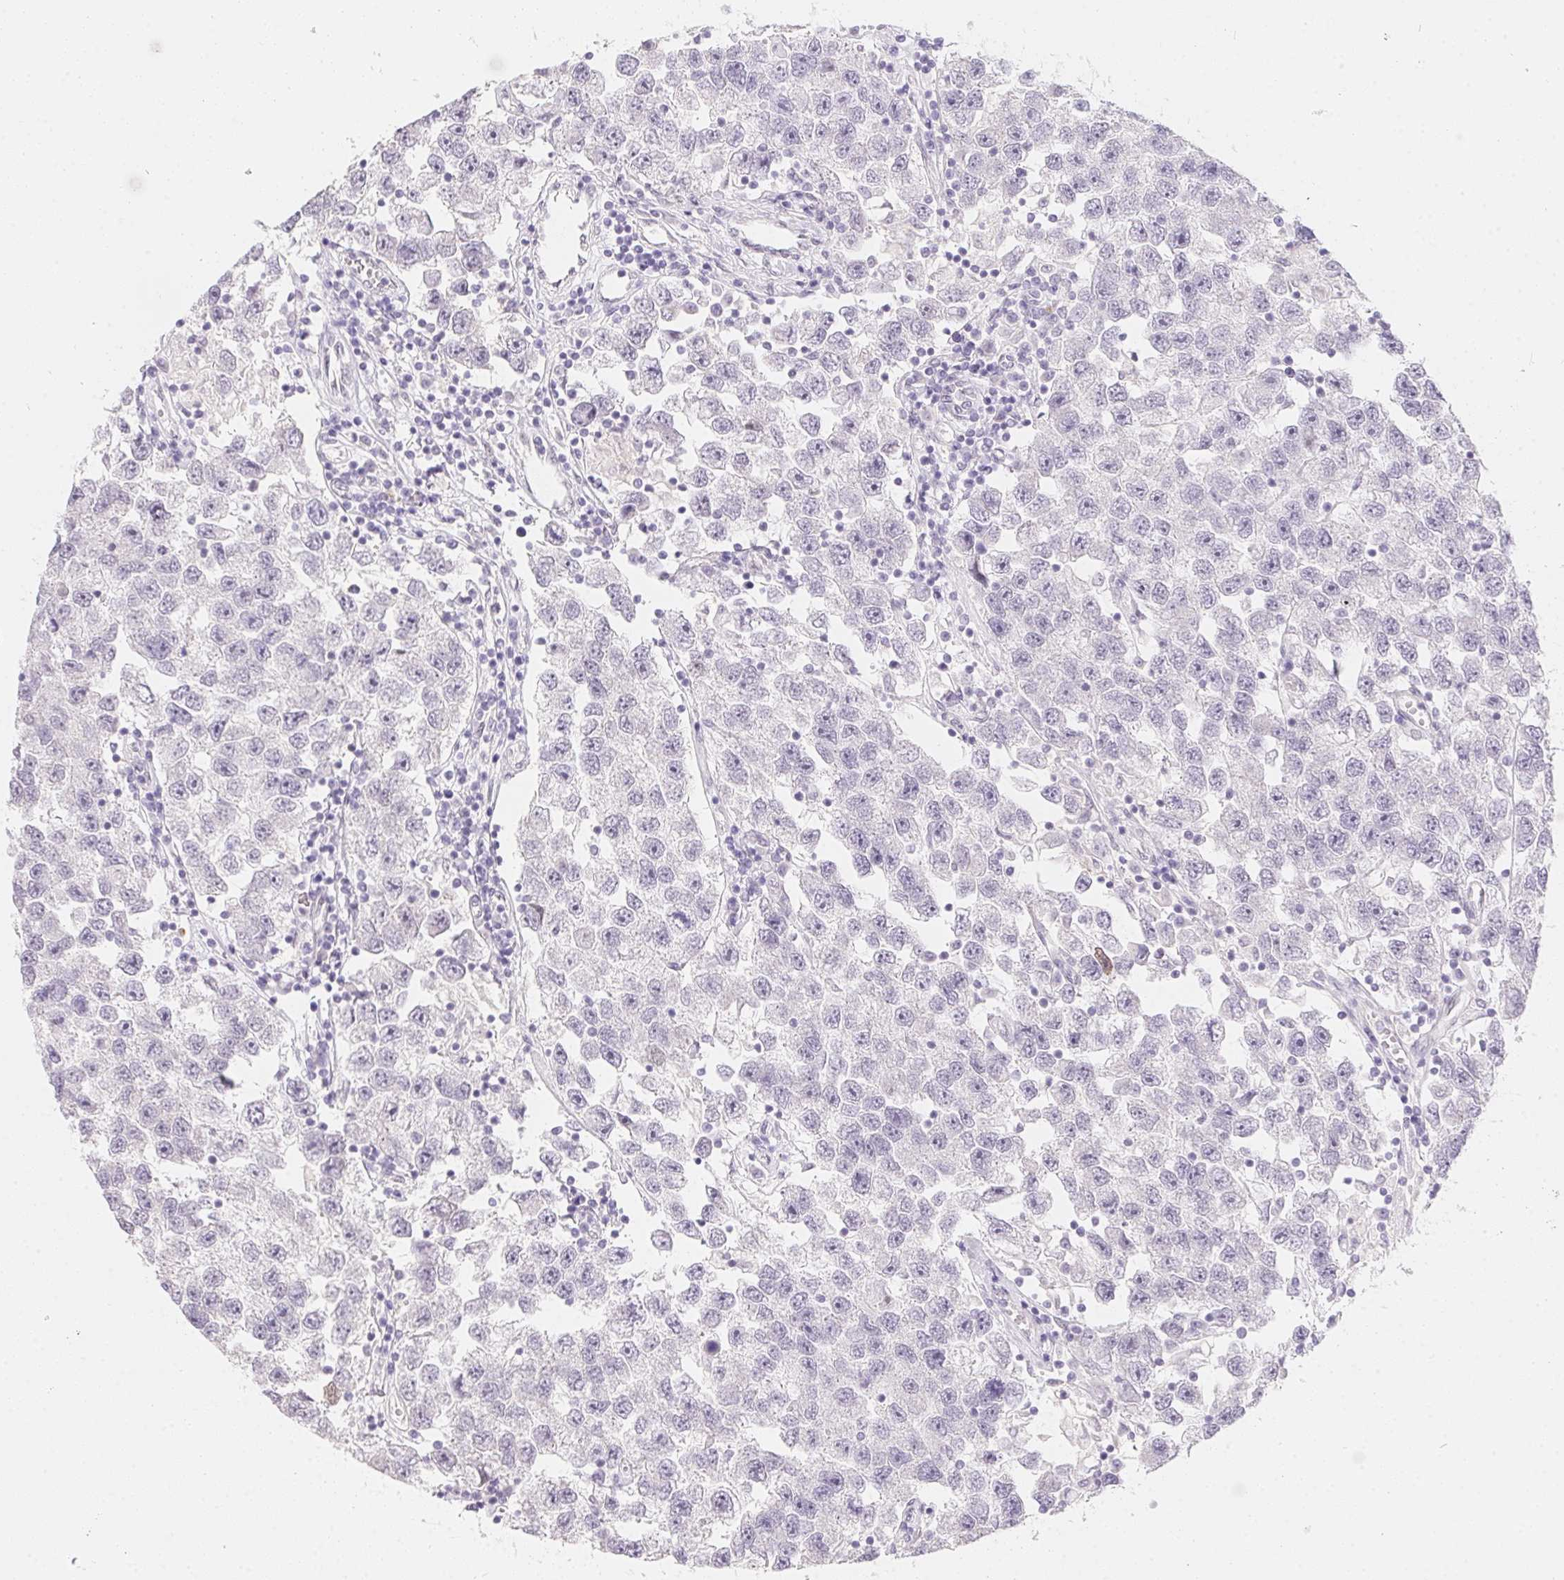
{"staining": {"intensity": "negative", "quantity": "none", "location": "none"}, "tissue": "testis cancer", "cell_type": "Tumor cells", "image_type": "cancer", "snomed": [{"axis": "morphology", "description": "Seminoma, NOS"}, {"axis": "topography", "description": "Testis"}], "caption": "A high-resolution image shows immunohistochemistry (IHC) staining of testis cancer (seminoma), which reveals no significant staining in tumor cells.", "gene": "MORC1", "patient": {"sex": "male", "age": 26}}